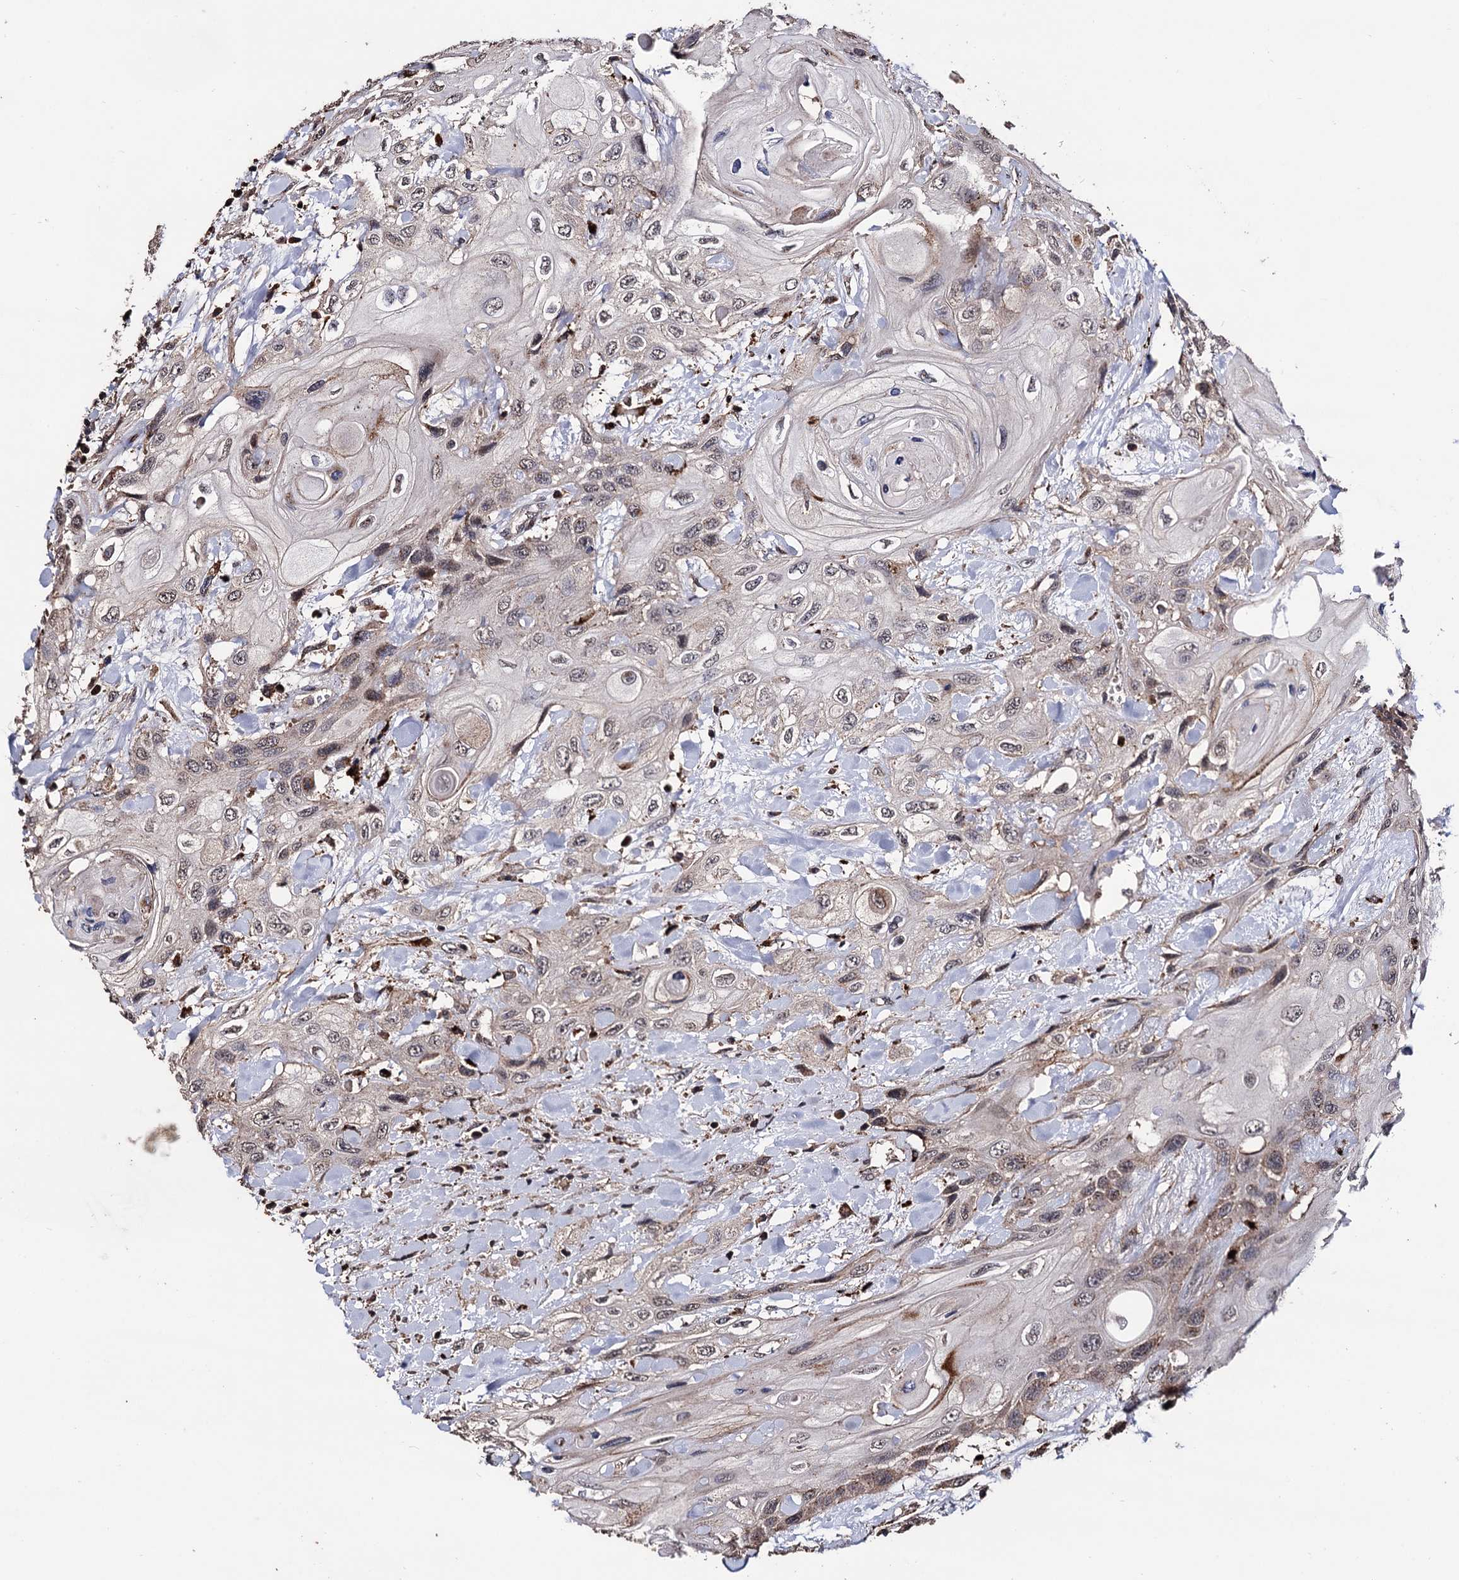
{"staining": {"intensity": "weak", "quantity": "25%-75%", "location": "cytoplasmic/membranous,nuclear"}, "tissue": "head and neck cancer", "cell_type": "Tumor cells", "image_type": "cancer", "snomed": [{"axis": "morphology", "description": "Squamous cell carcinoma, NOS"}, {"axis": "topography", "description": "Head-Neck"}], "caption": "Protein expression analysis of head and neck cancer (squamous cell carcinoma) shows weak cytoplasmic/membranous and nuclear positivity in about 25%-75% of tumor cells. (IHC, brightfield microscopy, high magnification).", "gene": "MICAL2", "patient": {"sex": "female", "age": 43}}